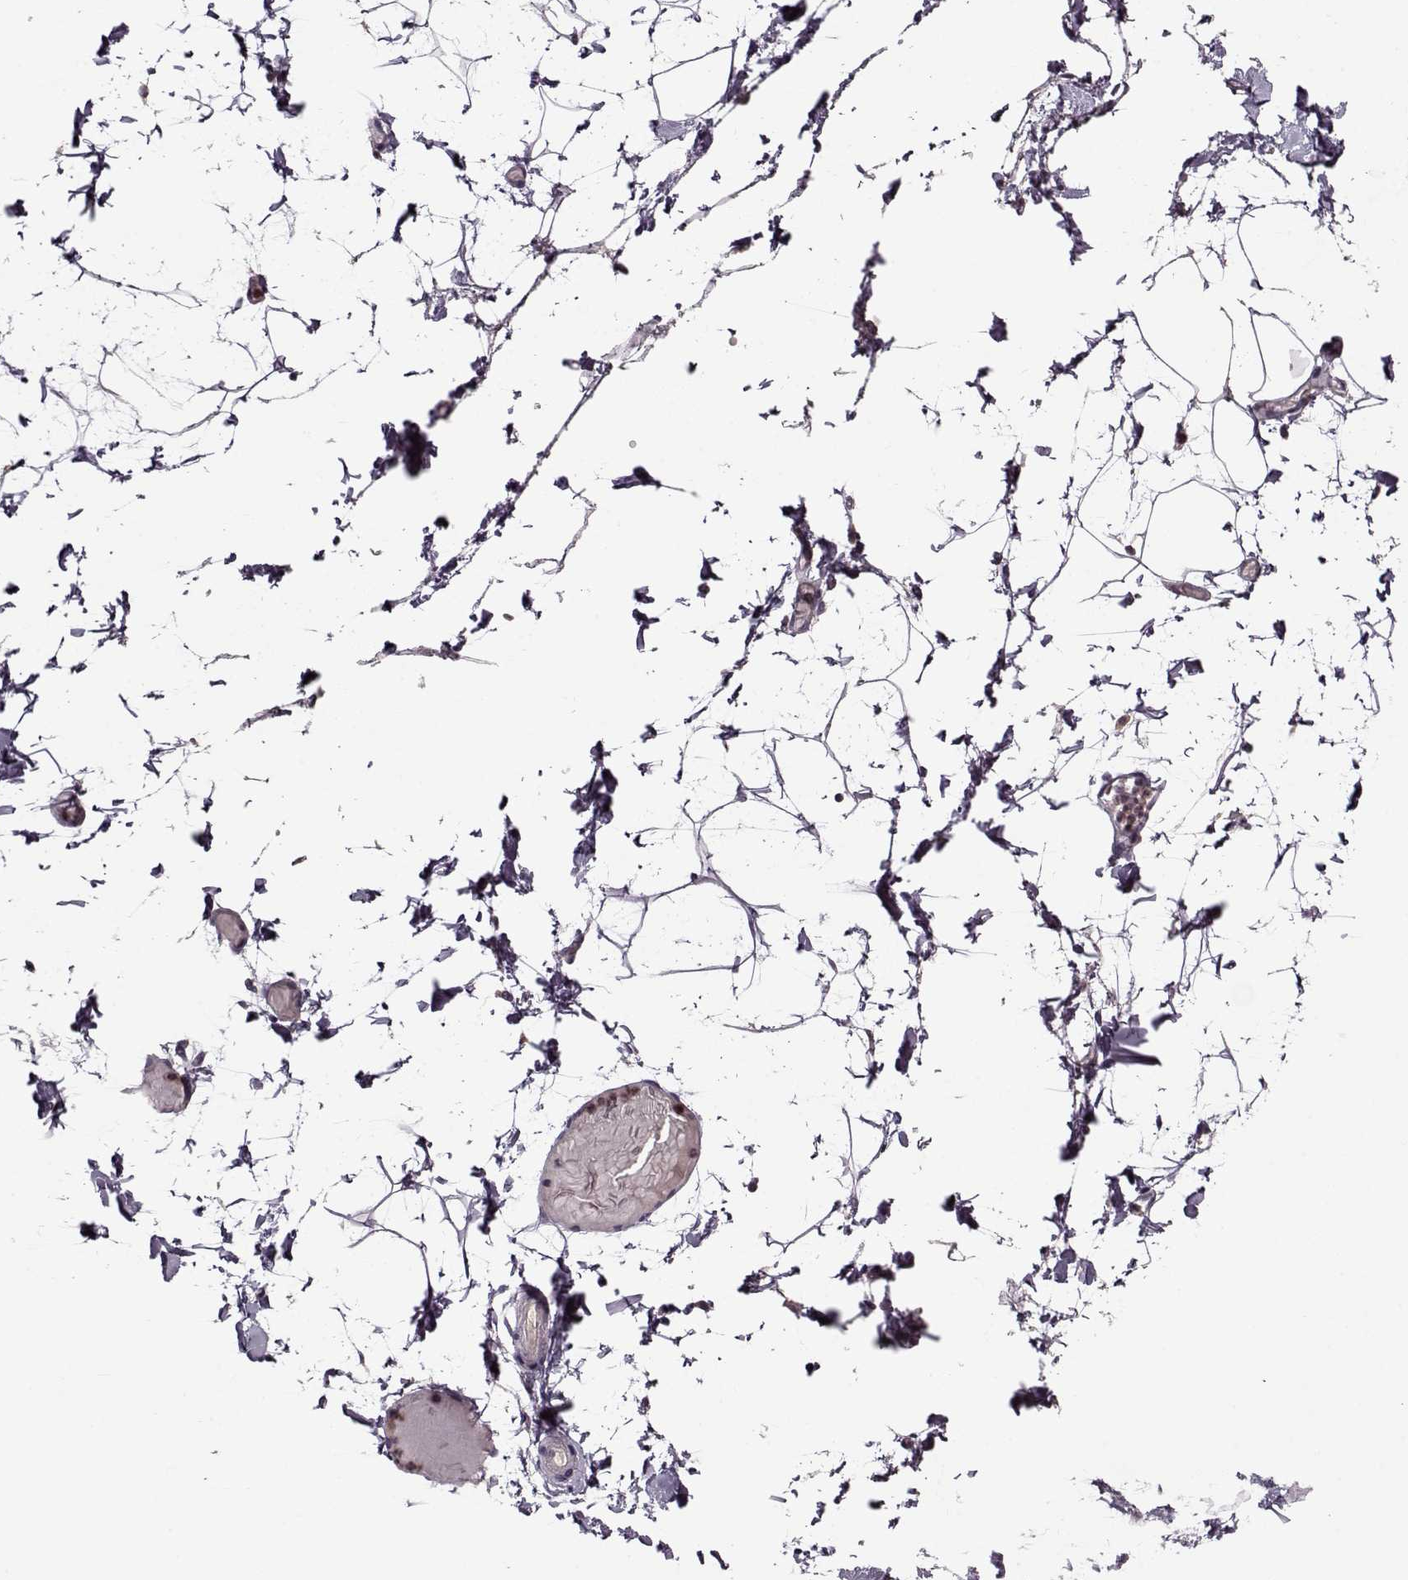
{"staining": {"intensity": "negative", "quantity": "none", "location": "none"}, "tissue": "adipose tissue", "cell_type": "Adipocytes", "image_type": "normal", "snomed": [{"axis": "morphology", "description": "Normal tissue, NOS"}, {"axis": "topography", "description": "Gallbladder"}, {"axis": "topography", "description": "Peripheral nerve tissue"}], "caption": "Immunohistochemical staining of unremarkable adipose tissue displays no significant staining in adipocytes. (Stains: DAB (3,3'-diaminobenzidine) immunohistochemistry (IHC) with hematoxylin counter stain, Microscopy: brightfield microscopy at high magnification).", "gene": "ACOT11", "patient": {"sex": "female", "age": 45}}